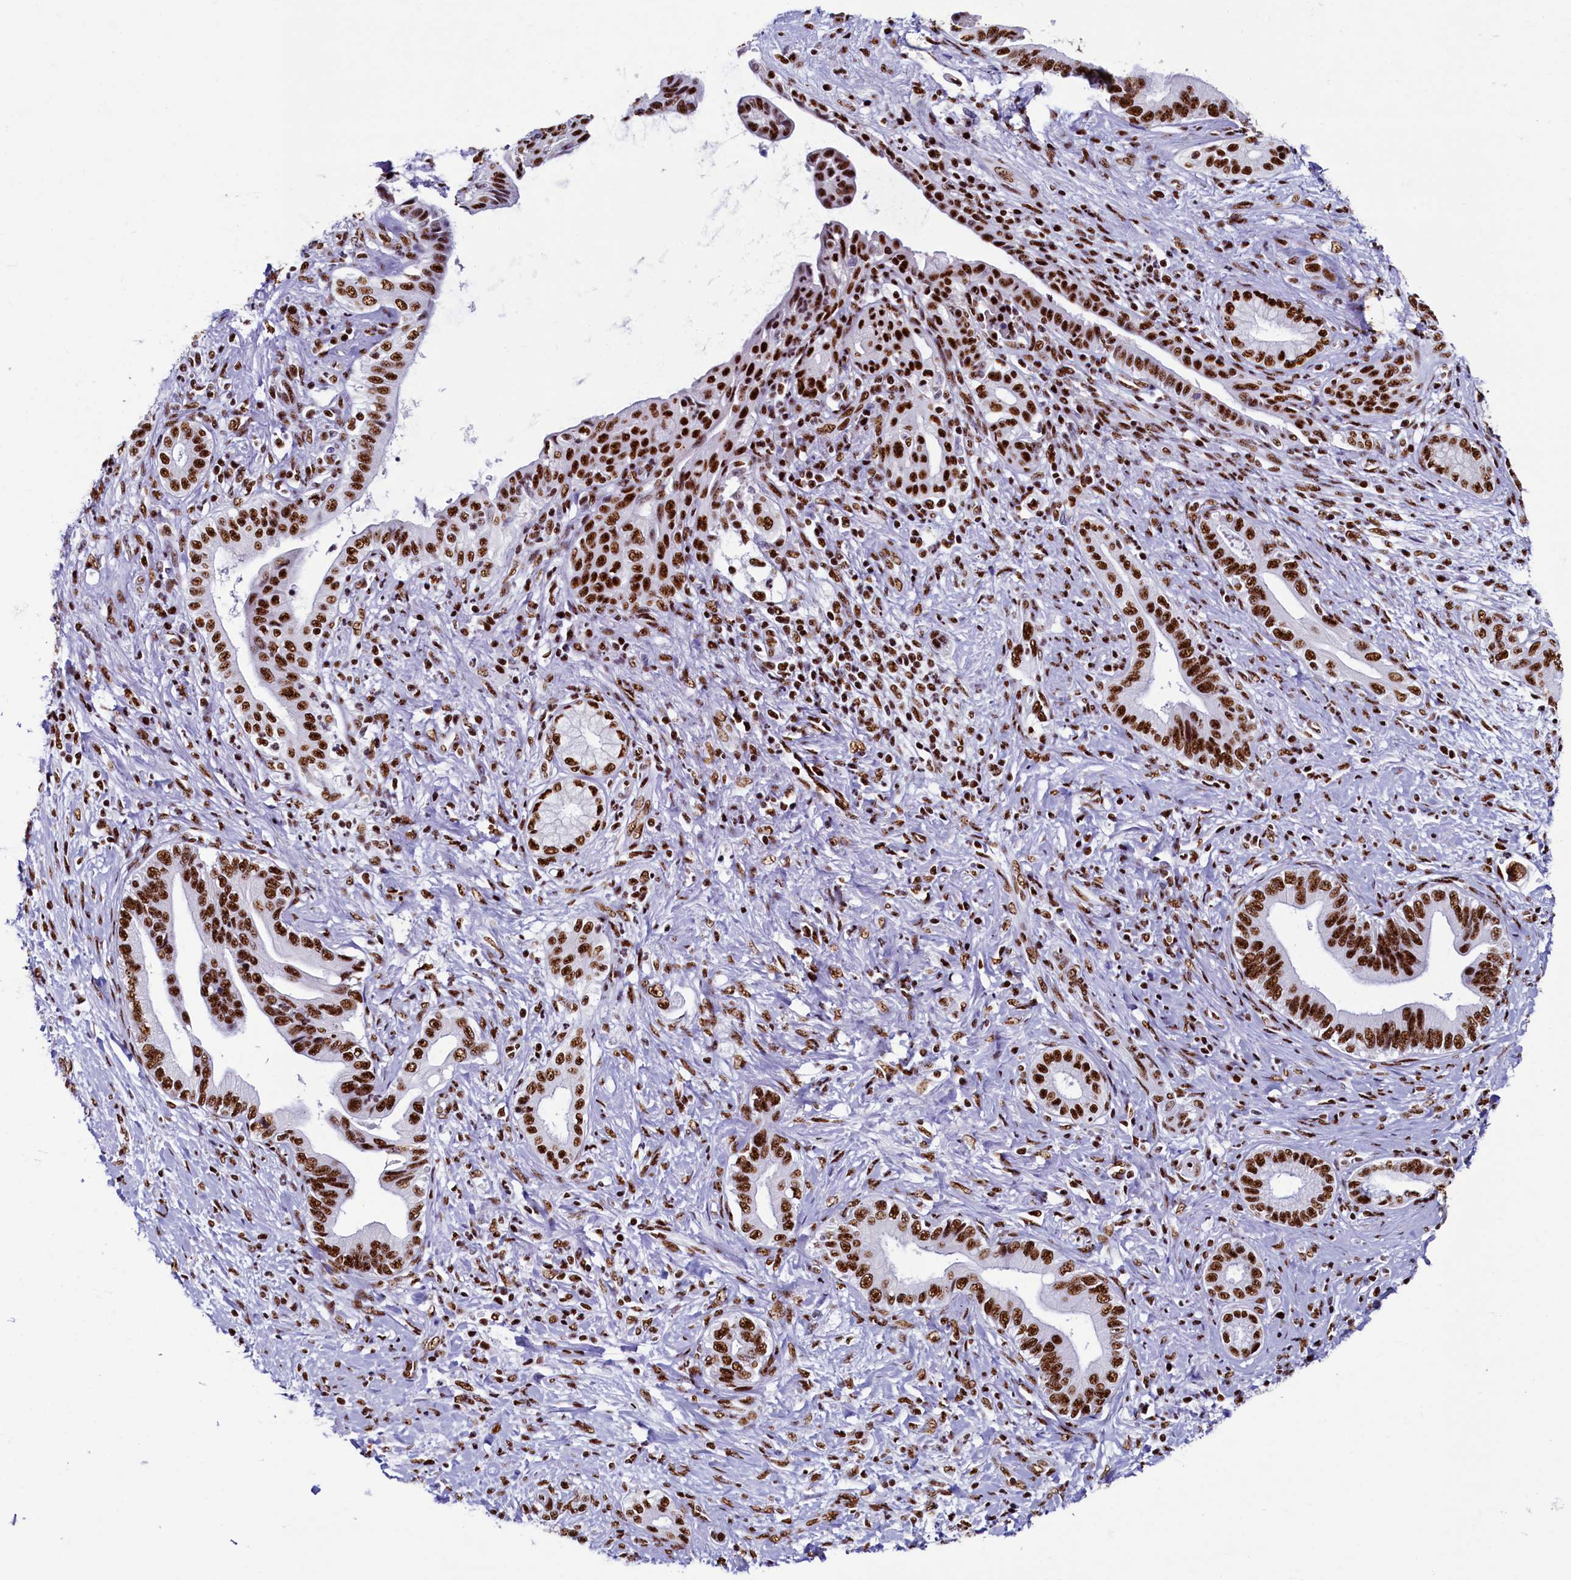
{"staining": {"intensity": "strong", "quantity": ">75%", "location": "nuclear"}, "tissue": "pancreatic cancer", "cell_type": "Tumor cells", "image_type": "cancer", "snomed": [{"axis": "morphology", "description": "Adenocarcinoma, NOS"}, {"axis": "topography", "description": "Pancreas"}], "caption": "Pancreatic cancer (adenocarcinoma) tissue shows strong nuclear expression in about >75% of tumor cells, visualized by immunohistochemistry.", "gene": "SRRM2", "patient": {"sex": "female", "age": 55}}